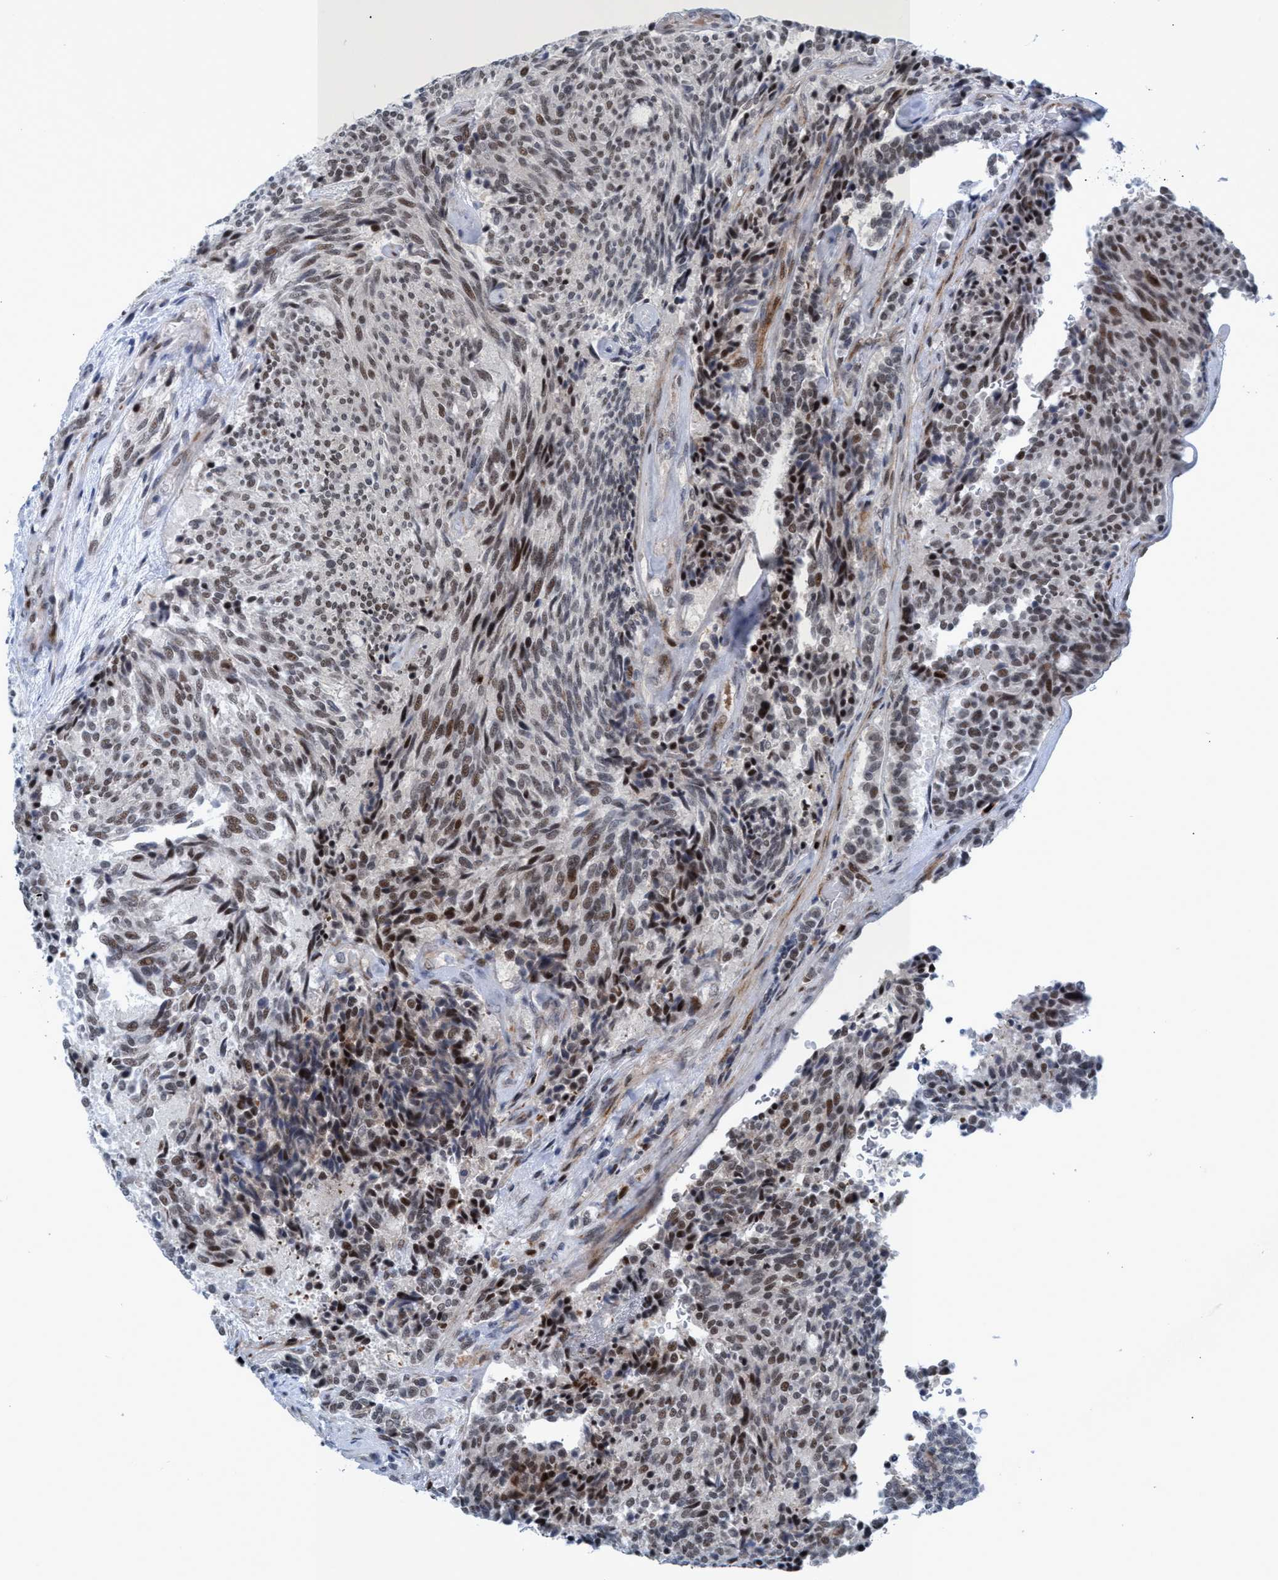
{"staining": {"intensity": "moderate", "quantity": ">75%", "location": "nuclear"}, "tissue": "carcinoid", "cell_type": "Tumor cells", "image_type": "cancer", "snomed": [{"axis": "morphology", "description": "Carcinoid, malignant, NOS"}, {"axis": "topography", "description": "Pancreas"}], "caption": "IHC staining of carcinoid, which reveals medium levels of moderate nuclear staining in about >75% of tumor cells indicating moderate nuclear protein staining. The staining was performed using DAB (brown) for protein detection and nuclei were counterstained in hematoxylin (blue).", "gene": "CWC27", "patient": {"sex": "female", "age": 54}}